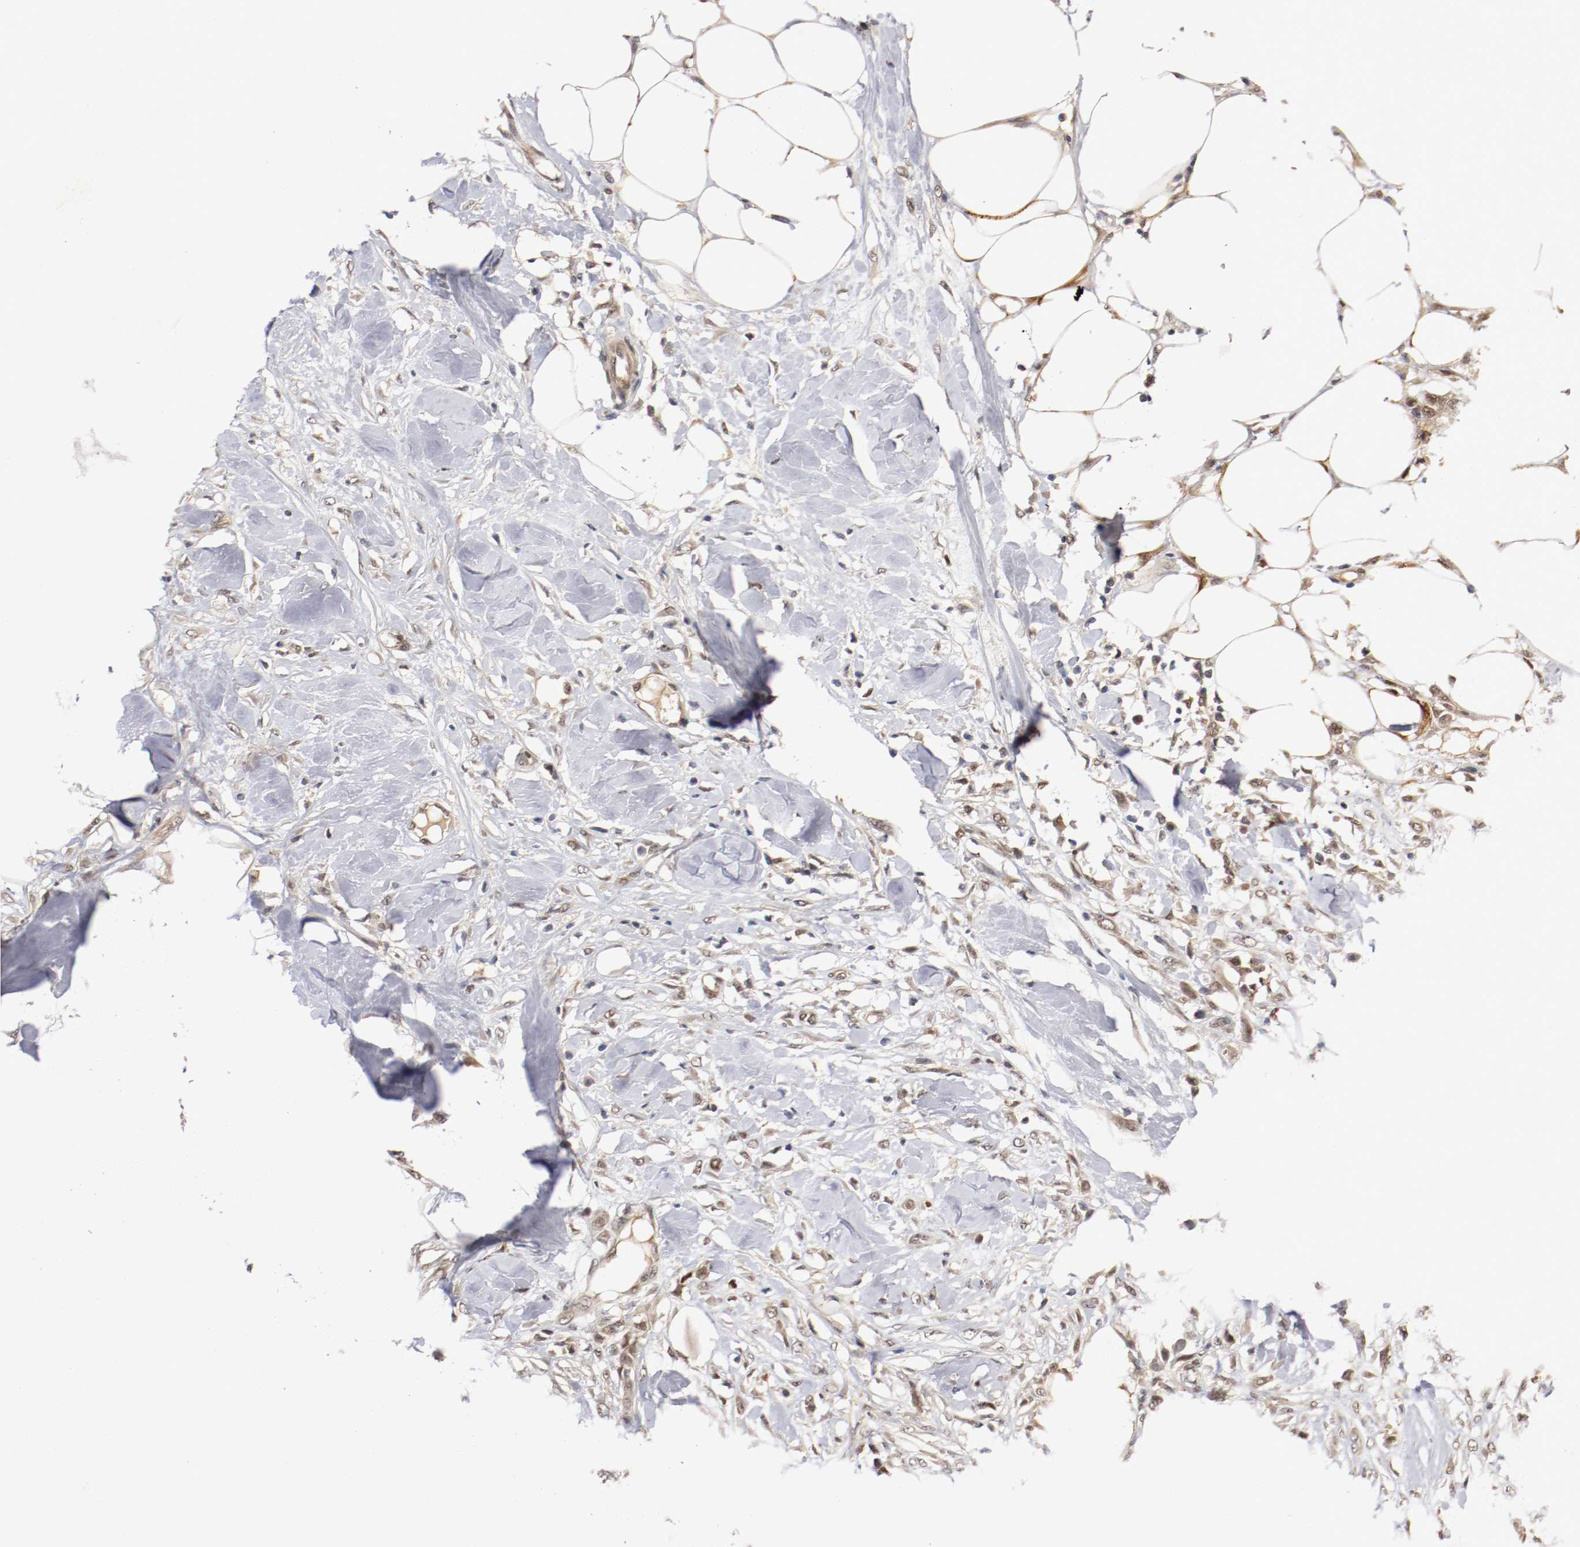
{"staining": {"intensity": "weak", "quantity": "25%-75%", "location": "cytoplasmic/membranous,nuclear"}, "tissue": "skin cancer", "cell_type": "Tumor cells", "image_type": "cancer", "snomed": [{"axis": "morphology", "description": "Normal tissue, NOS"}, {"axis": "morphology", "description": "Squamous cell carcinoma, NOS"}, {"axis": "topography", "description": "Skin"}], "caption": "Immunohistochemistry (DAB) staining of skin cancer displays weak cytoplasmic/membranous and nuclear protein staining in approximately 25%-75% of tumor cells.", "gene": "DNMT3B", "patient": {"sex": "female", "age": 59}}